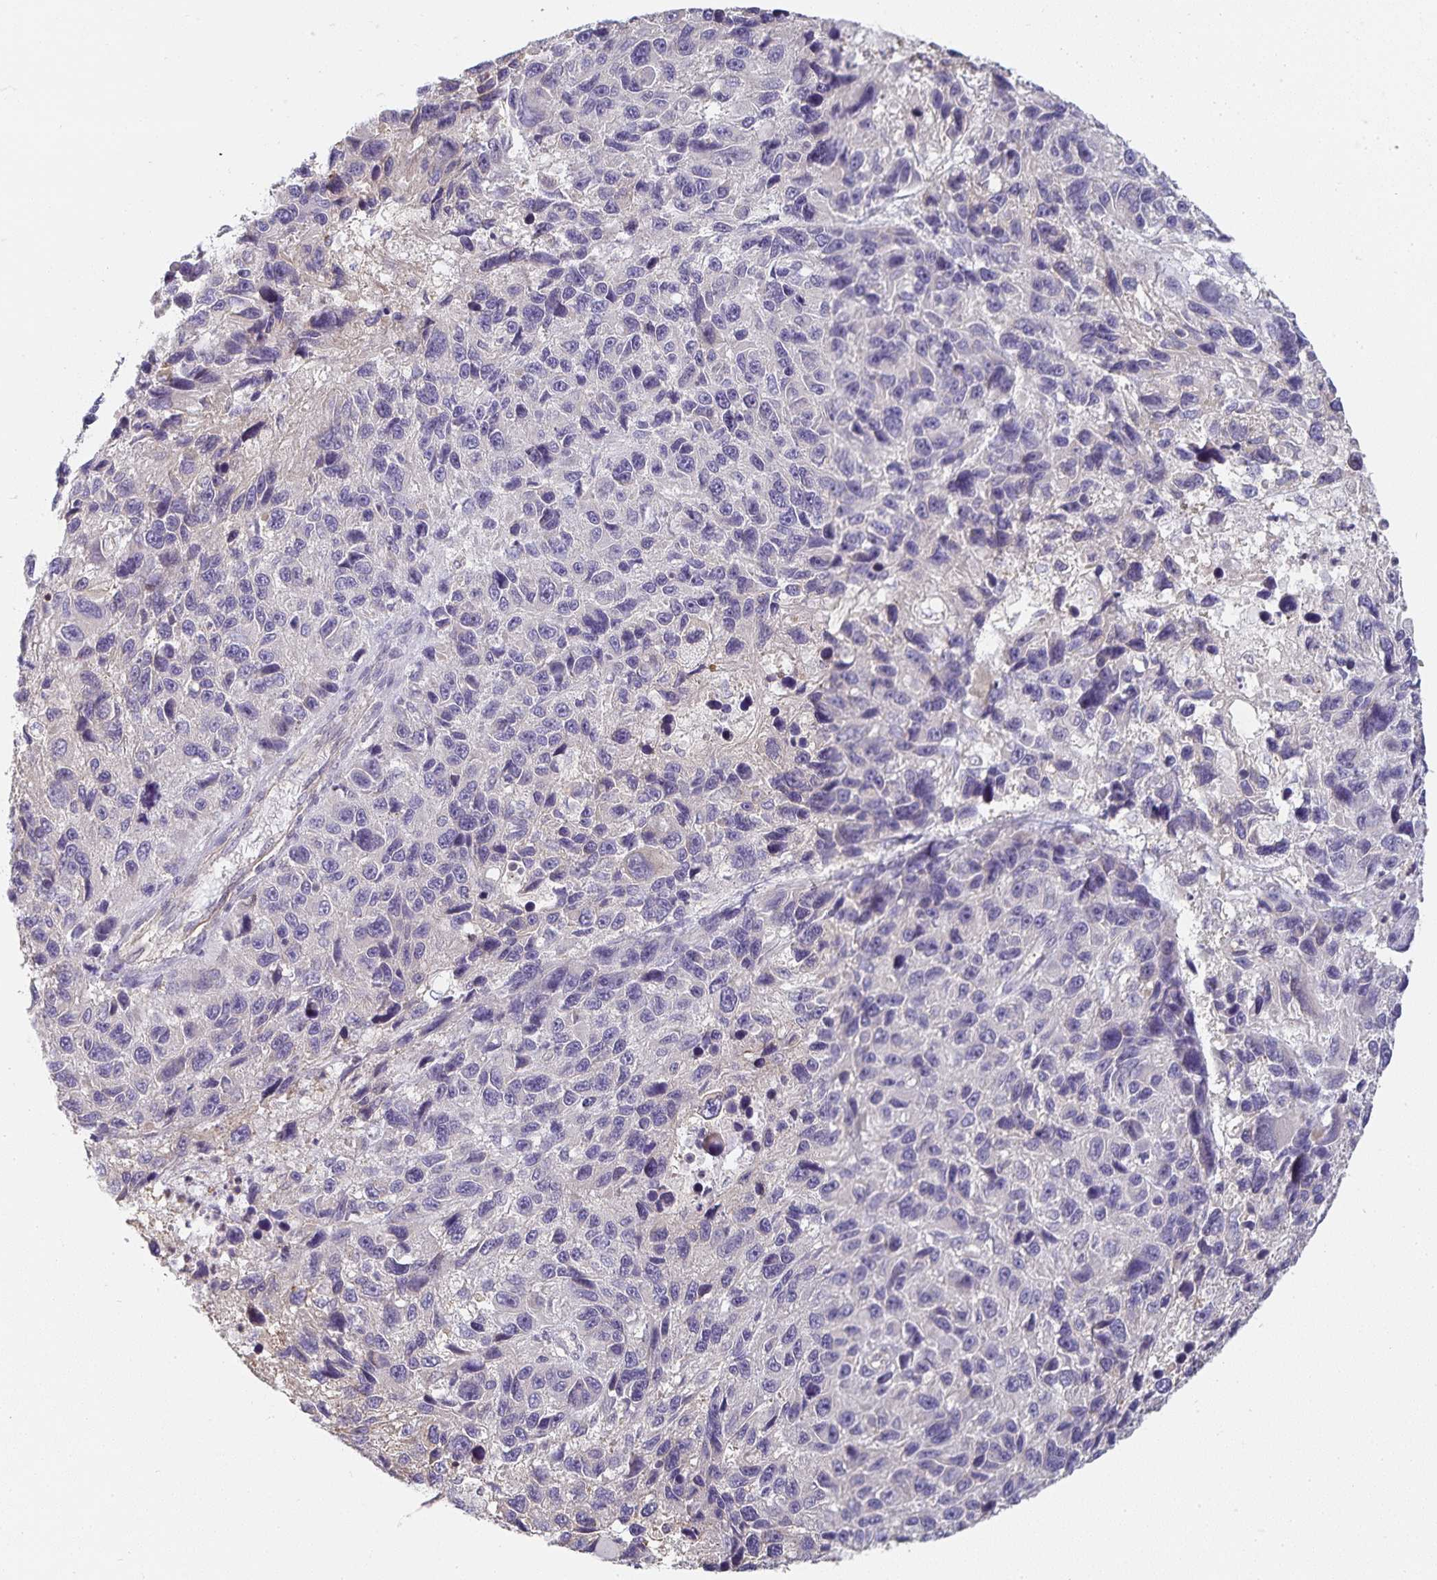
{"staining": {"intensity": "negative", "quantity": "none", "location": "none"}, "tissue": "melanoma", "cell_type": "Tumor cells", "image_type": "cancer", "snomed": [{"axis": "morphology", "description": "Malignant melanoma, NOS"}, {"axis": "topography", "description": "Skin"}], "caption": "The immunohistochemistry micrograph has no significant expression in tumor cells of malignant melanoma tissue.", "gene": "GATA3", "patient": {"sex": "male", "age": 53}}